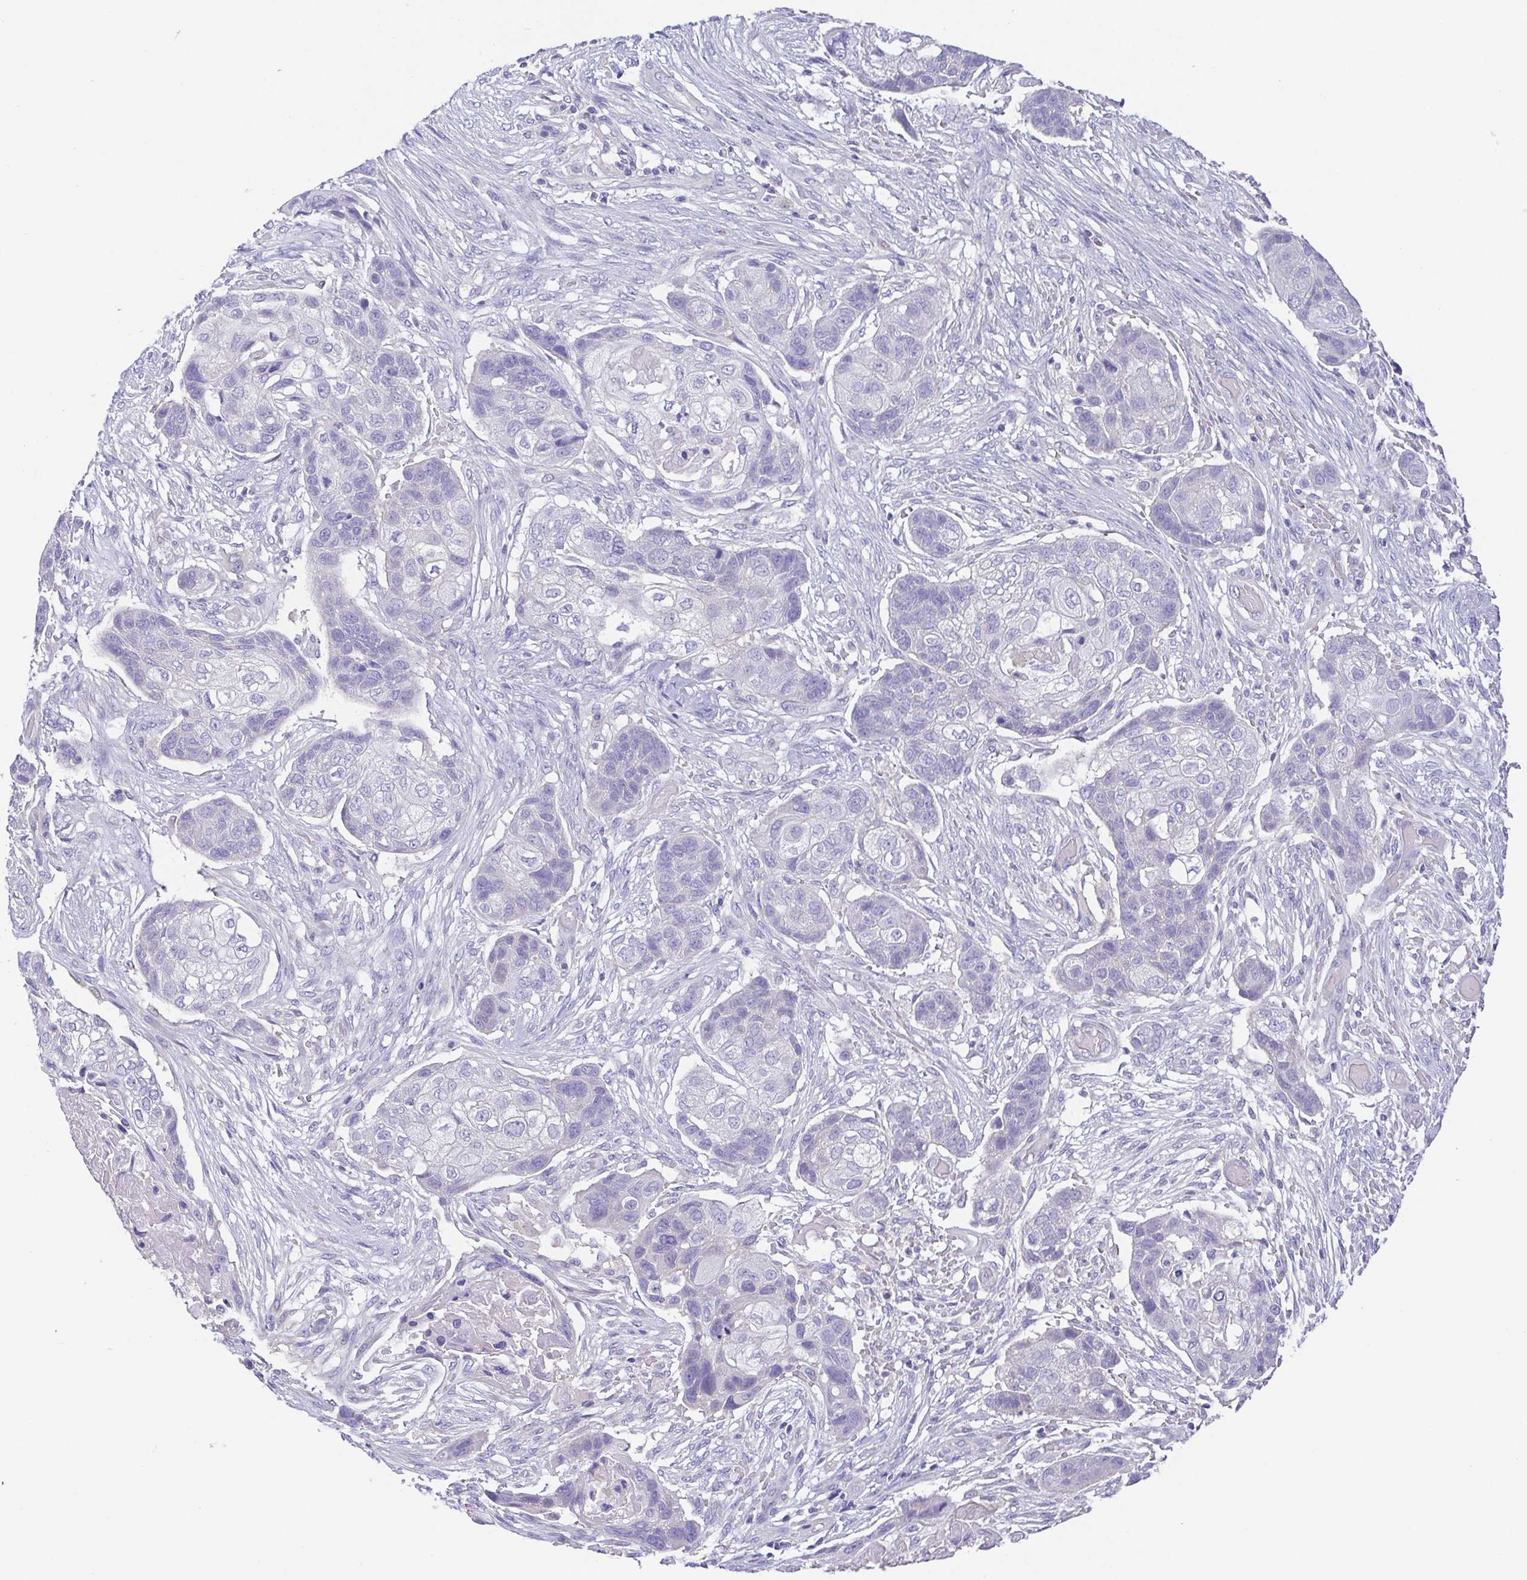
{"staining": {"intensity": "negative", "quantity": "none", "location": "none"}, "tissue": "lung cancer", "cell_type": "Tumor cells", "image_type": "cancer", "snomed": [{"axis": "morphology", "description": "Squamous cell carcinoma, NOS"}, {"axis": "topography", "description": "Lung"}], "caption": "IHC photomicrograph of lung squamous cell carcinoma stained for a protein (brown), which reveals no positivity in tumor cells. The staining was performed using DAB to visualize the protein expression in brown, while the nuclei were stained in blue with hematoxylin (Magnification: 20x).", "gene": "PKDREJ", "patient": {"sex": "male", "age": 69}}